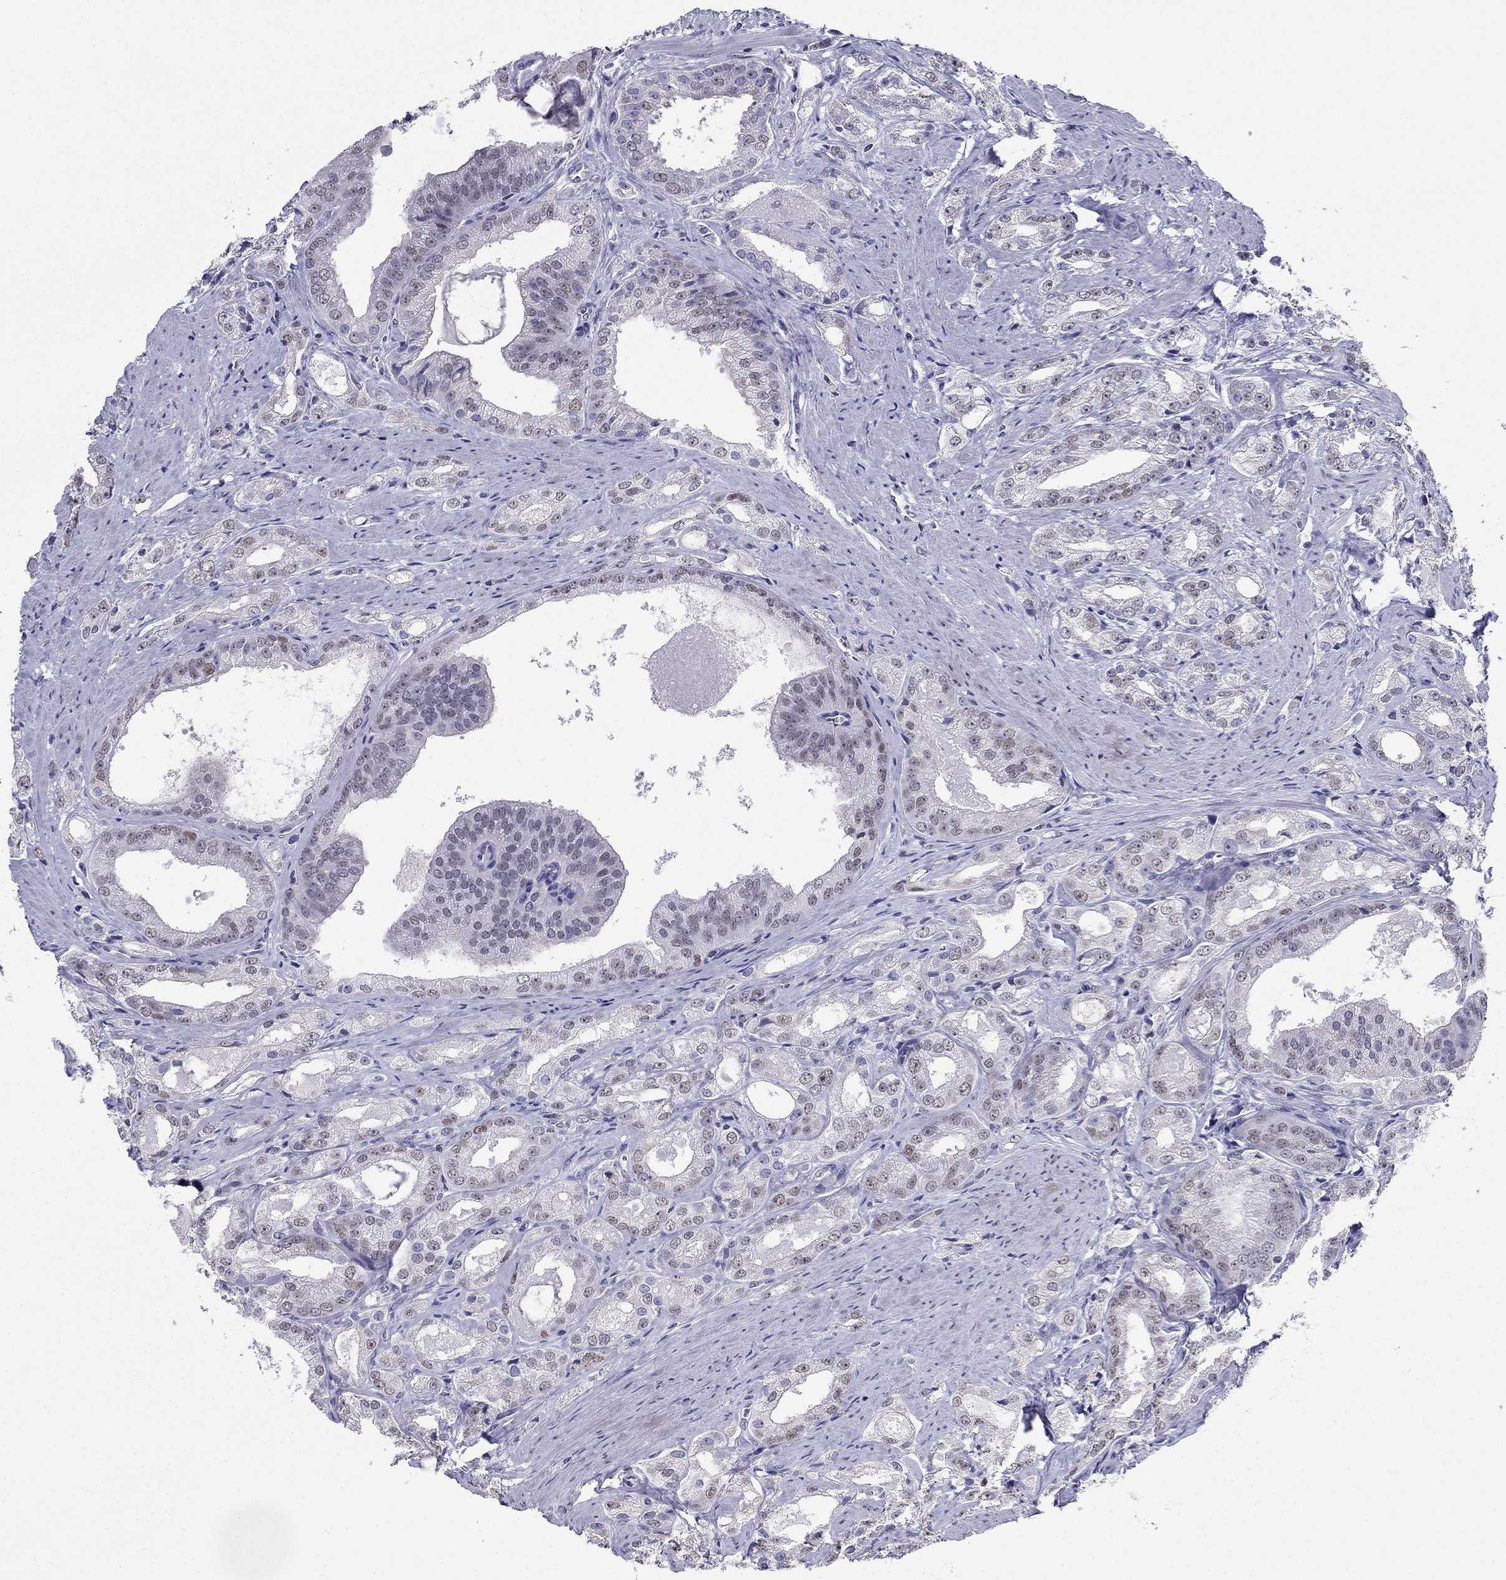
{"staining": {"intensity": "weak", "quantity": "<25%", "location": "nuclear"}, "tissue": "prostate cancer", "cell_type": "Tumor cells", "image_type": "cancer", "snomed": [{"axis": "morphology", "description": "Adenocarcinoma, NOS"}, {"axis": "morphology", "description": "Adenocarcinoma, High grade"}, {"axis": "topography", "description": "Prostate"}], "caption": "Immunohistochemistry (IHC) of prostate cancer reveals no positivity in tumor cells.", "gene": "PPM1G", "patient": {"sex": "male", "age": 70}}